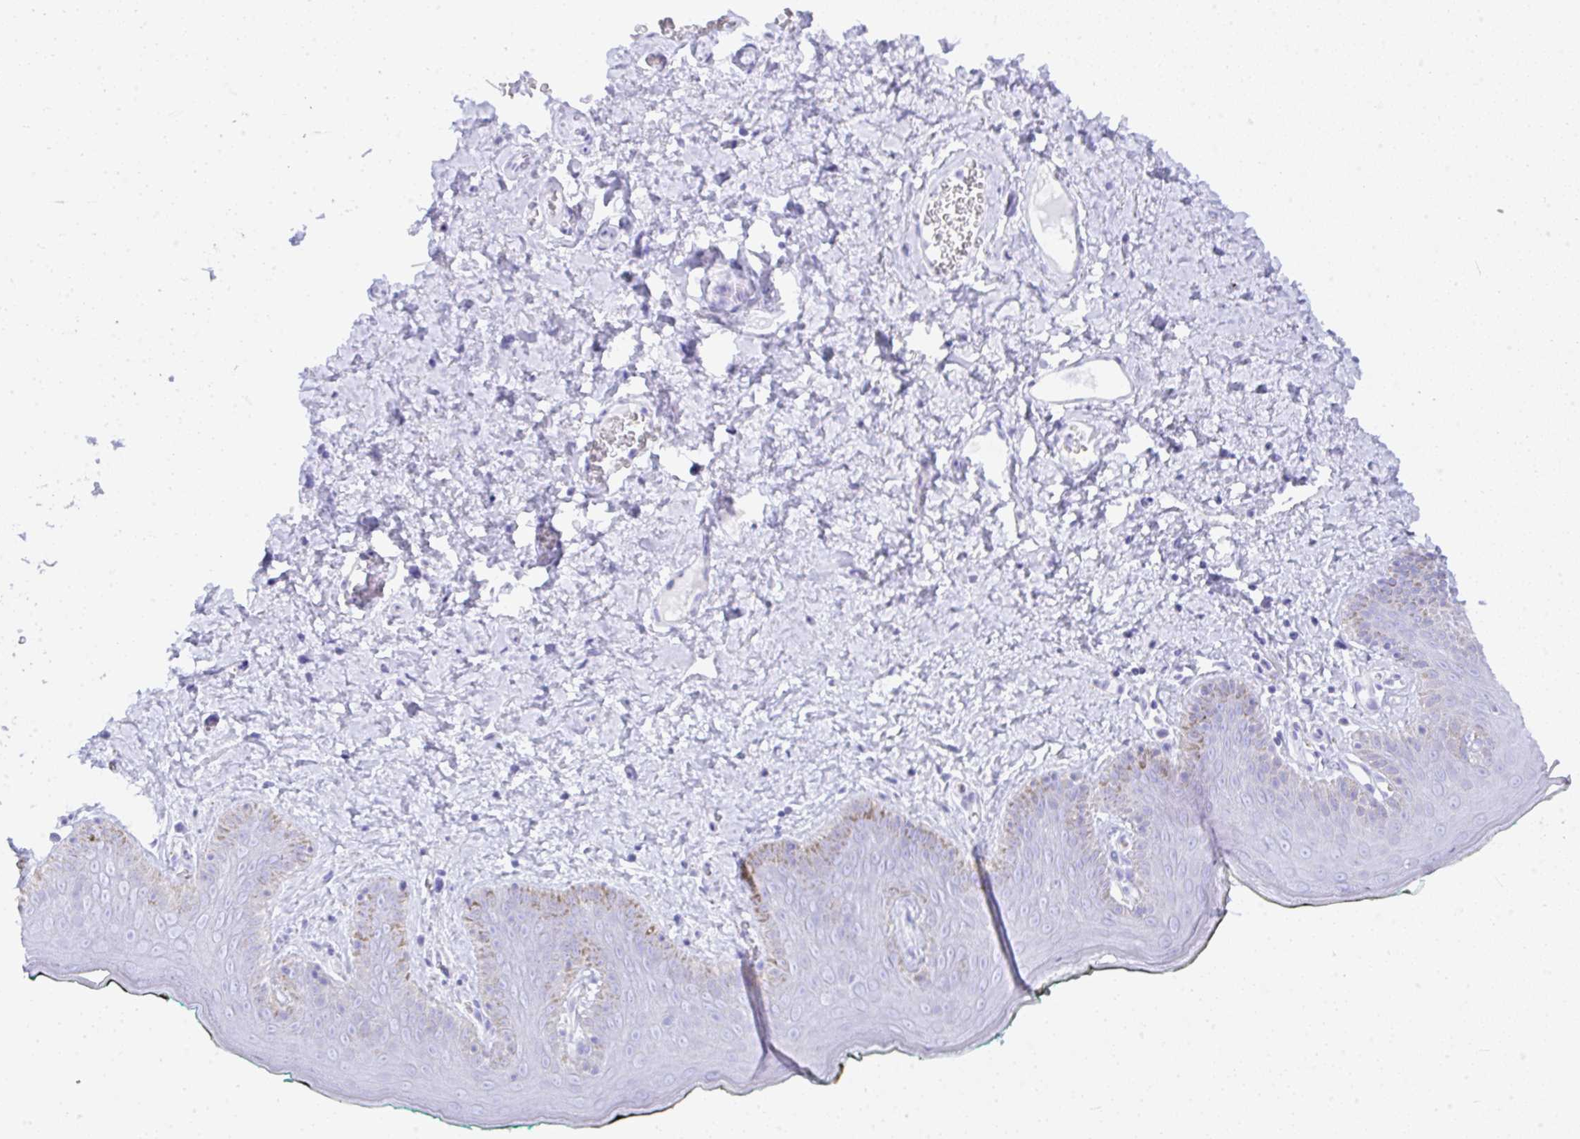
{"staining": {"intensity": "negative", "quantity": "none", "location": "none"}, "tissue": "skin", "cell_type": "Epidermal cells", "image_type": "normal", "snomed": [{"axis": "morphology", "description": "Normal tissue, NOS"}, {"axis": "topography", "description": "Vulva"}, {"axis": "topography", "description": "Peripheral nerve tissue"}], "caption": "Skin stained for a protein using immunohistochemistry (IHC) shows no staining epidermal cells.", "gene": "SEL1L2", "patient": {"sex": "female", "age": 66}}